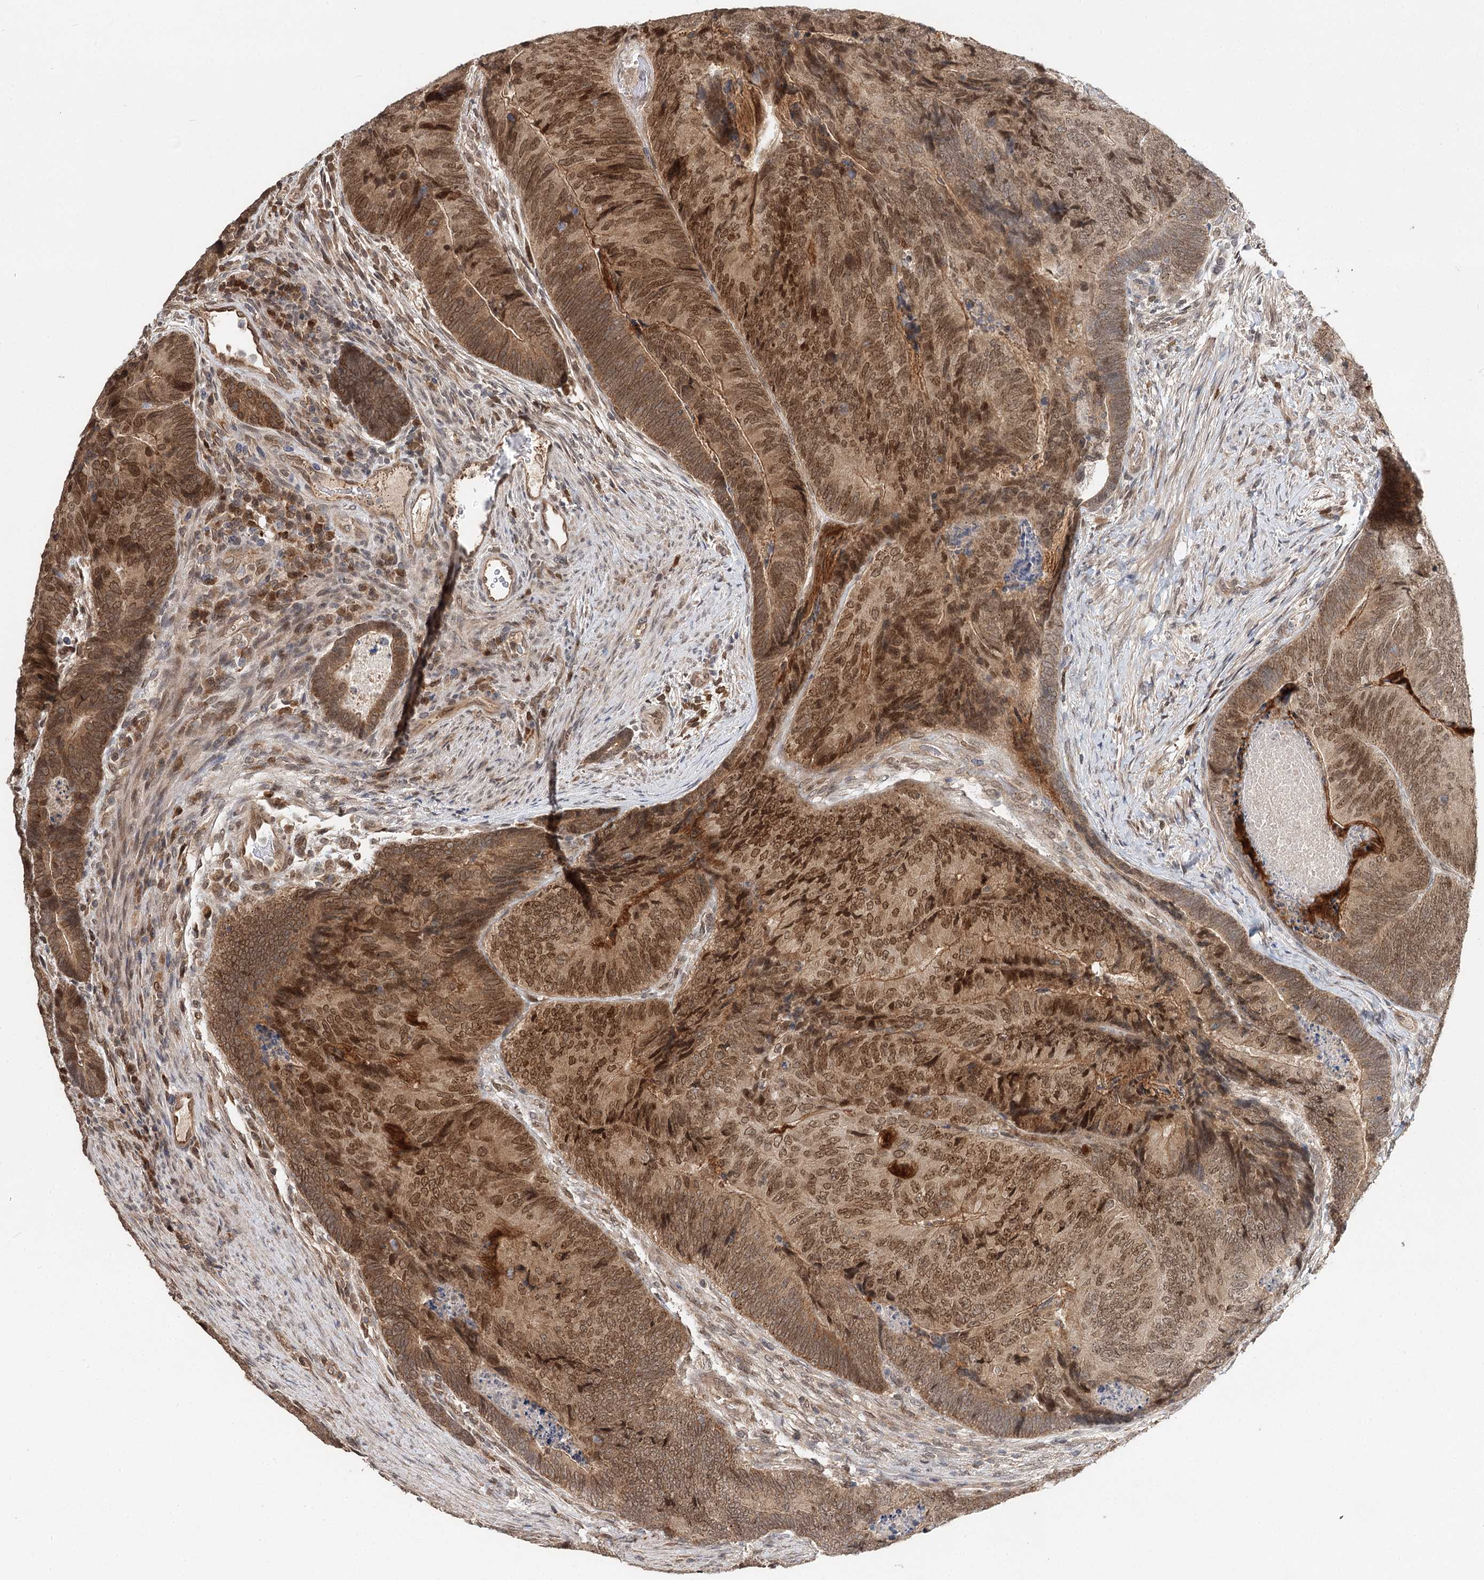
{"staining": {"intensity": "moderate", "quantity": ">75%", "location": "cytoplasmic/membranous,nuclear"}, "tissue": "colorectal cancer", "cell_type": "Tumor cells", "image_type": "cancer", "snomed": [{"axis": "morphology", "description": "Adenocarcinoma, NOS"}, {"axis": "topography", "description": "Colon"}], "caption": "Moderate cytoplasmic/membranous and nuclear protein expression is identified in approximately >75% of tumor cells in colorectal cancer. Using DAB (3,3'-diaminobenzidine) (brown) and hematoxylin (blue) stains, captured at high magnification using brightfield microscopy.", "gene": "NOPCHAP1", "patient": {"sex": "female", "age": 67}}